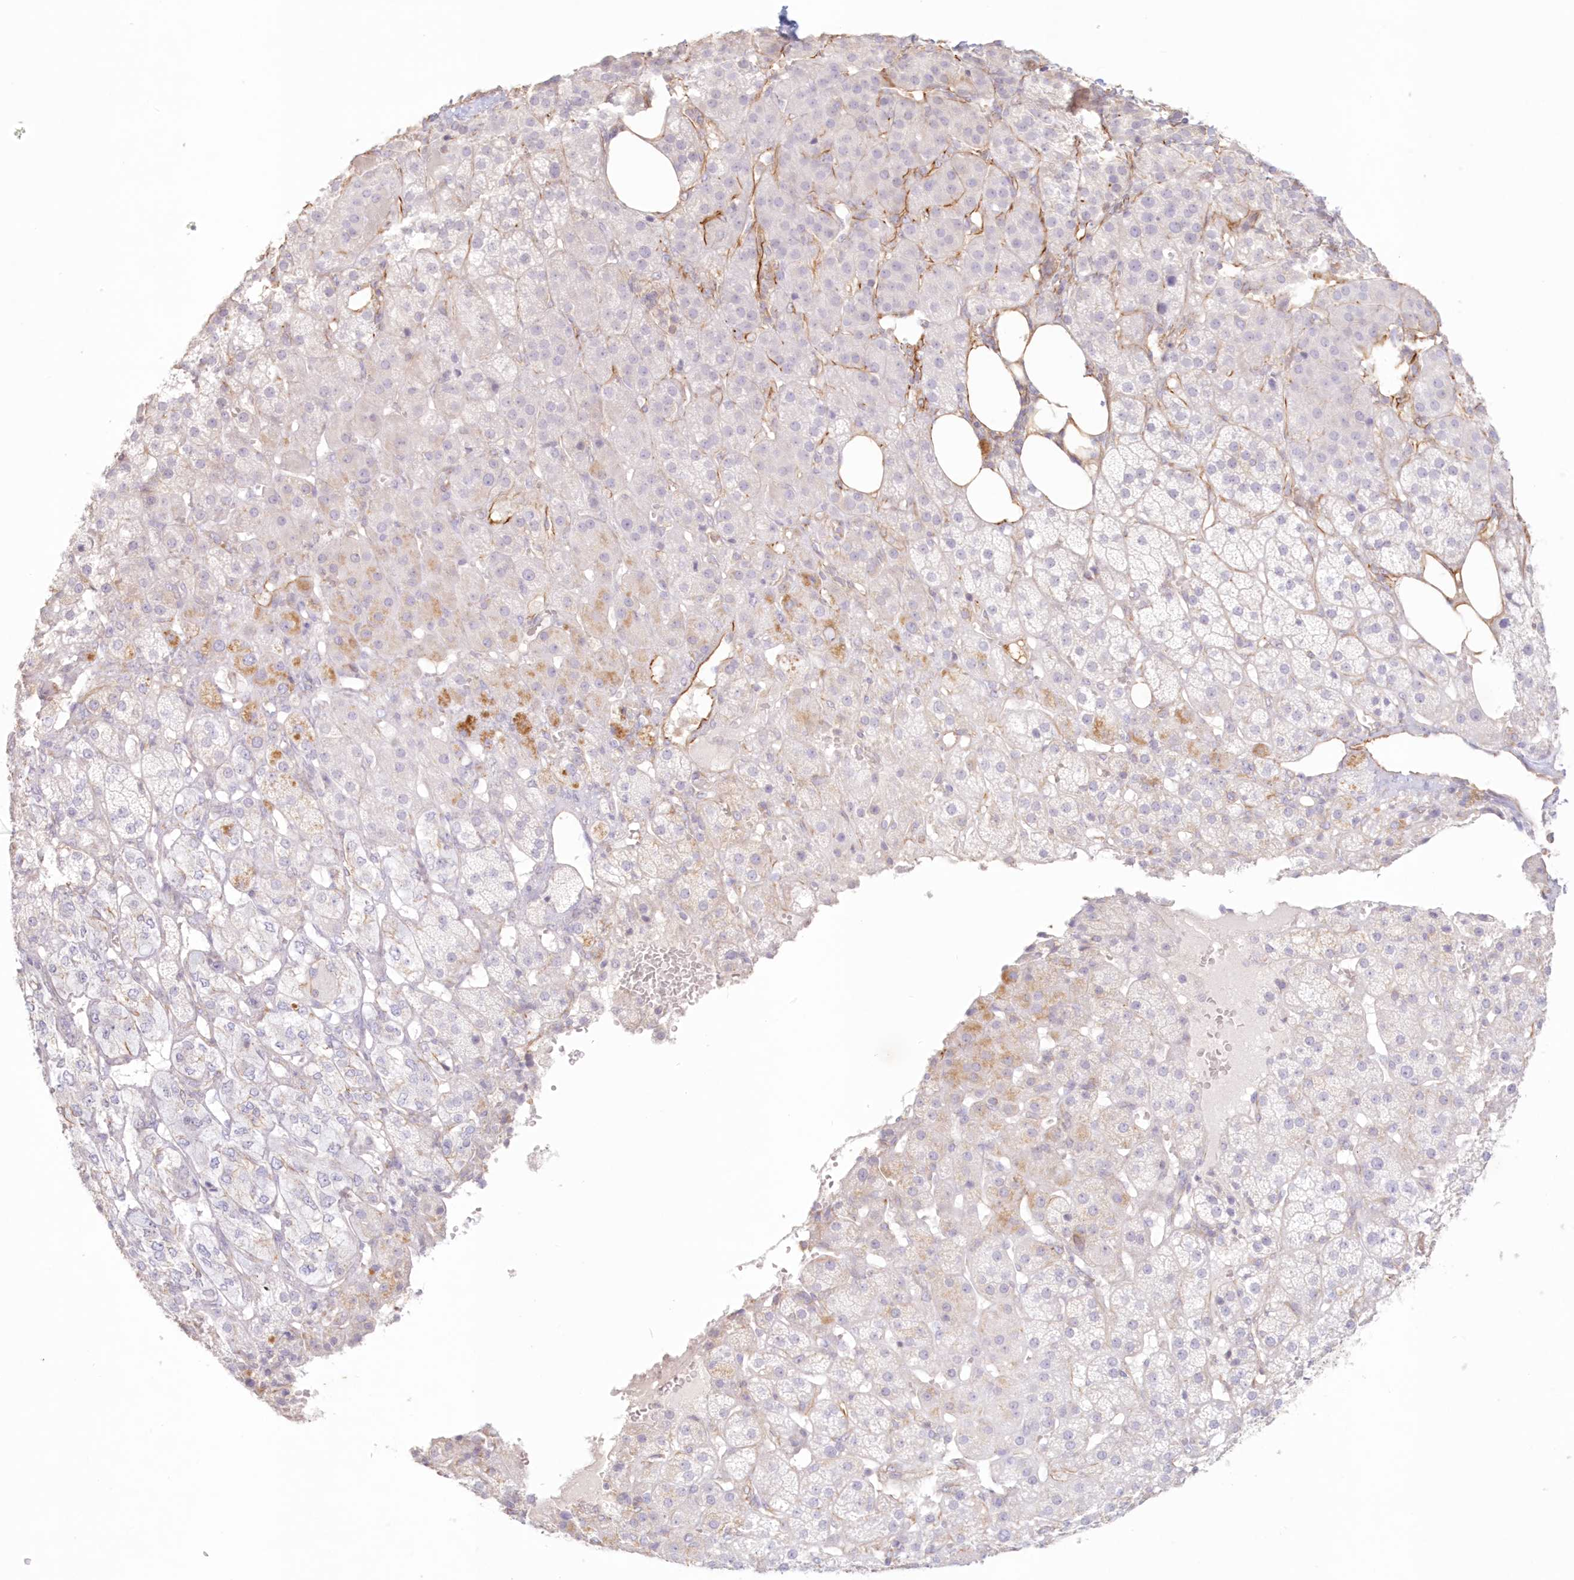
{"staining": {"intensity": "negative", "quantity": "none", "location": "none"}, "tissue": "adrenal gland", "cell_type": "Glandular cells", "image_type": "normal", "snomed": [{"axis": "morphology", "description": "Normal tissue, NOS"}, {"axis": "topography", "description": "Adrenal gland"}], "caption": "This is an immunohistochemistry micrograph of benign adrenal gland. There is no expression in glandular cells.", "gene": "DMRTB1", "patient": {"sex": "female", "age": 57}}